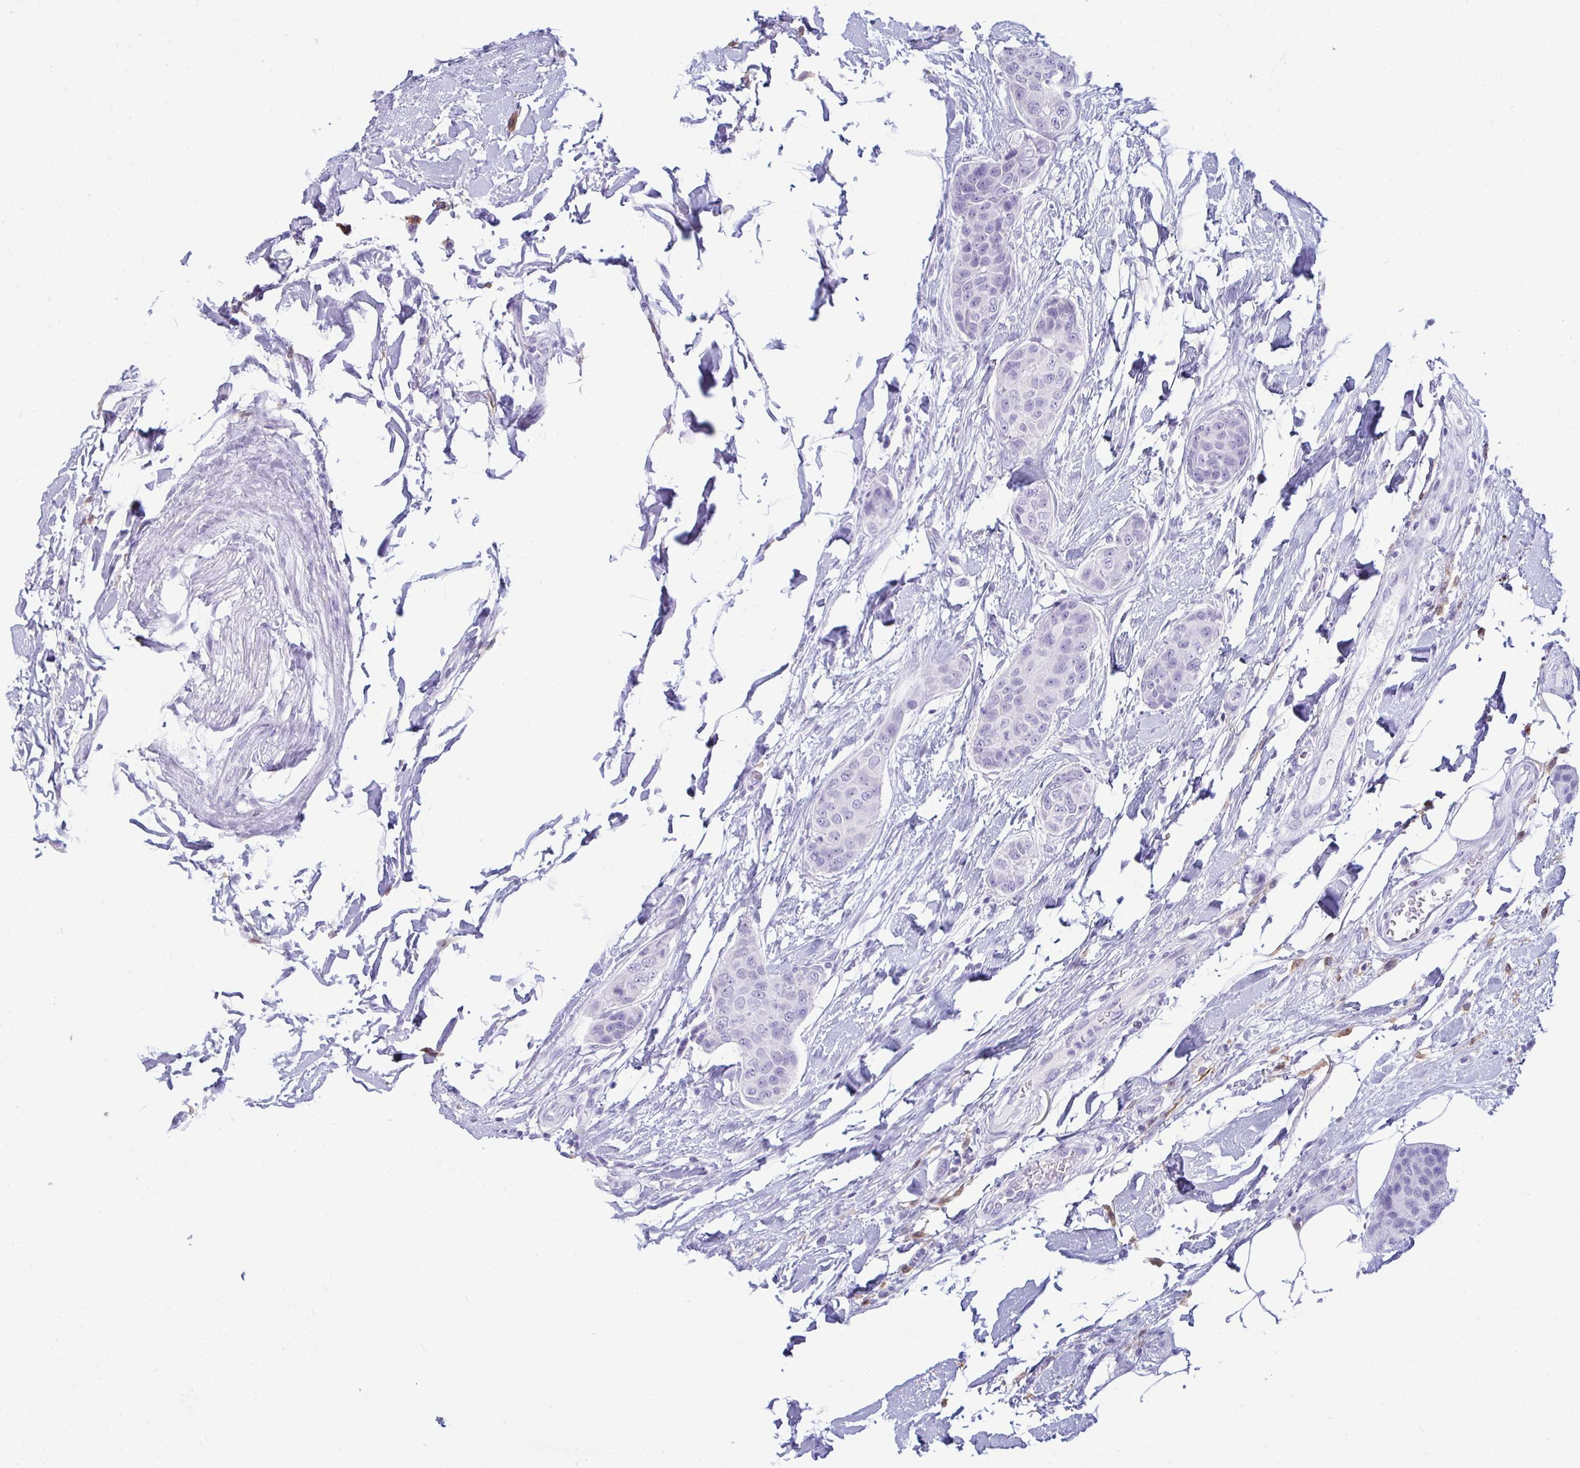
{"staining": {"intensity": "negative", "quantity": "none", "location": "none"}, "tissue": "breast cancer", "cell_type": "Tumor cells", "image_type": "cancer", "snomed": [{"axis": "morphology", "description": "Duct carcinoma"}, {"axis": "topography", "description": "Breast"}, {"axis": "topography", "description": "Lymph node"}], "caption": "Breast cancer (invasive ductal carcinoma) was stained to show a protein in brown. There is no significant staining in tumor cells.", "gene": "ANKRD60", "patient": {"sex": "female", "age": 80}}